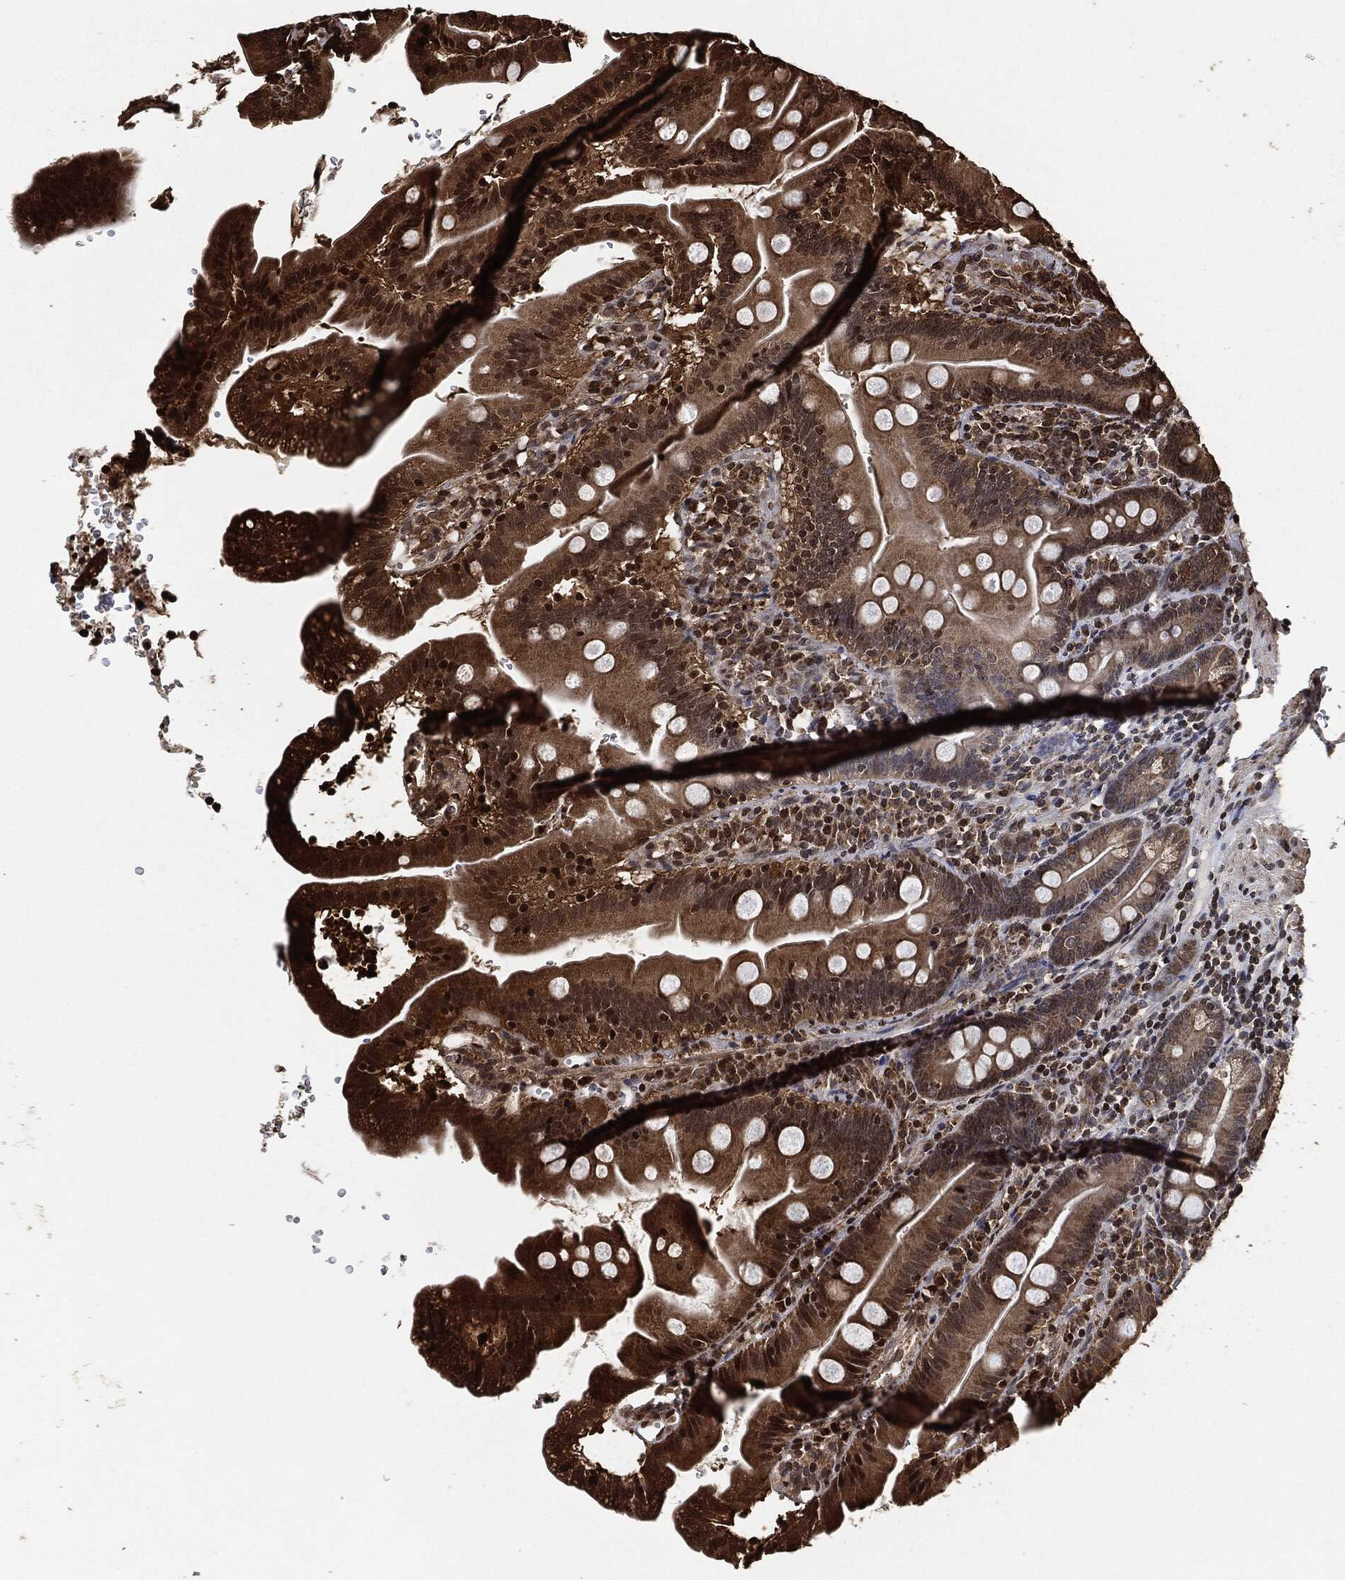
{"staining": {"intensity": "strong", "quantity": "<25%", "location": "cytoplasmic/membranous,nuclear"}, "tissue": "duodenum", "cell_type": "Glandular cells", "image_type": "normal", "snomed": [{"axis": "morphology", "description": "Normal tissue, NOS"}, {"axis": "topography", "description": "Duodenum"}], "caption": "IHC (DAB) staining of normal duodenum displays strong cytoplasmic/membranous,nuclear protein expression in about <25% of glandular cells.", "gene": "PDK1", "patient": {"sex": "female", "age": 67}}